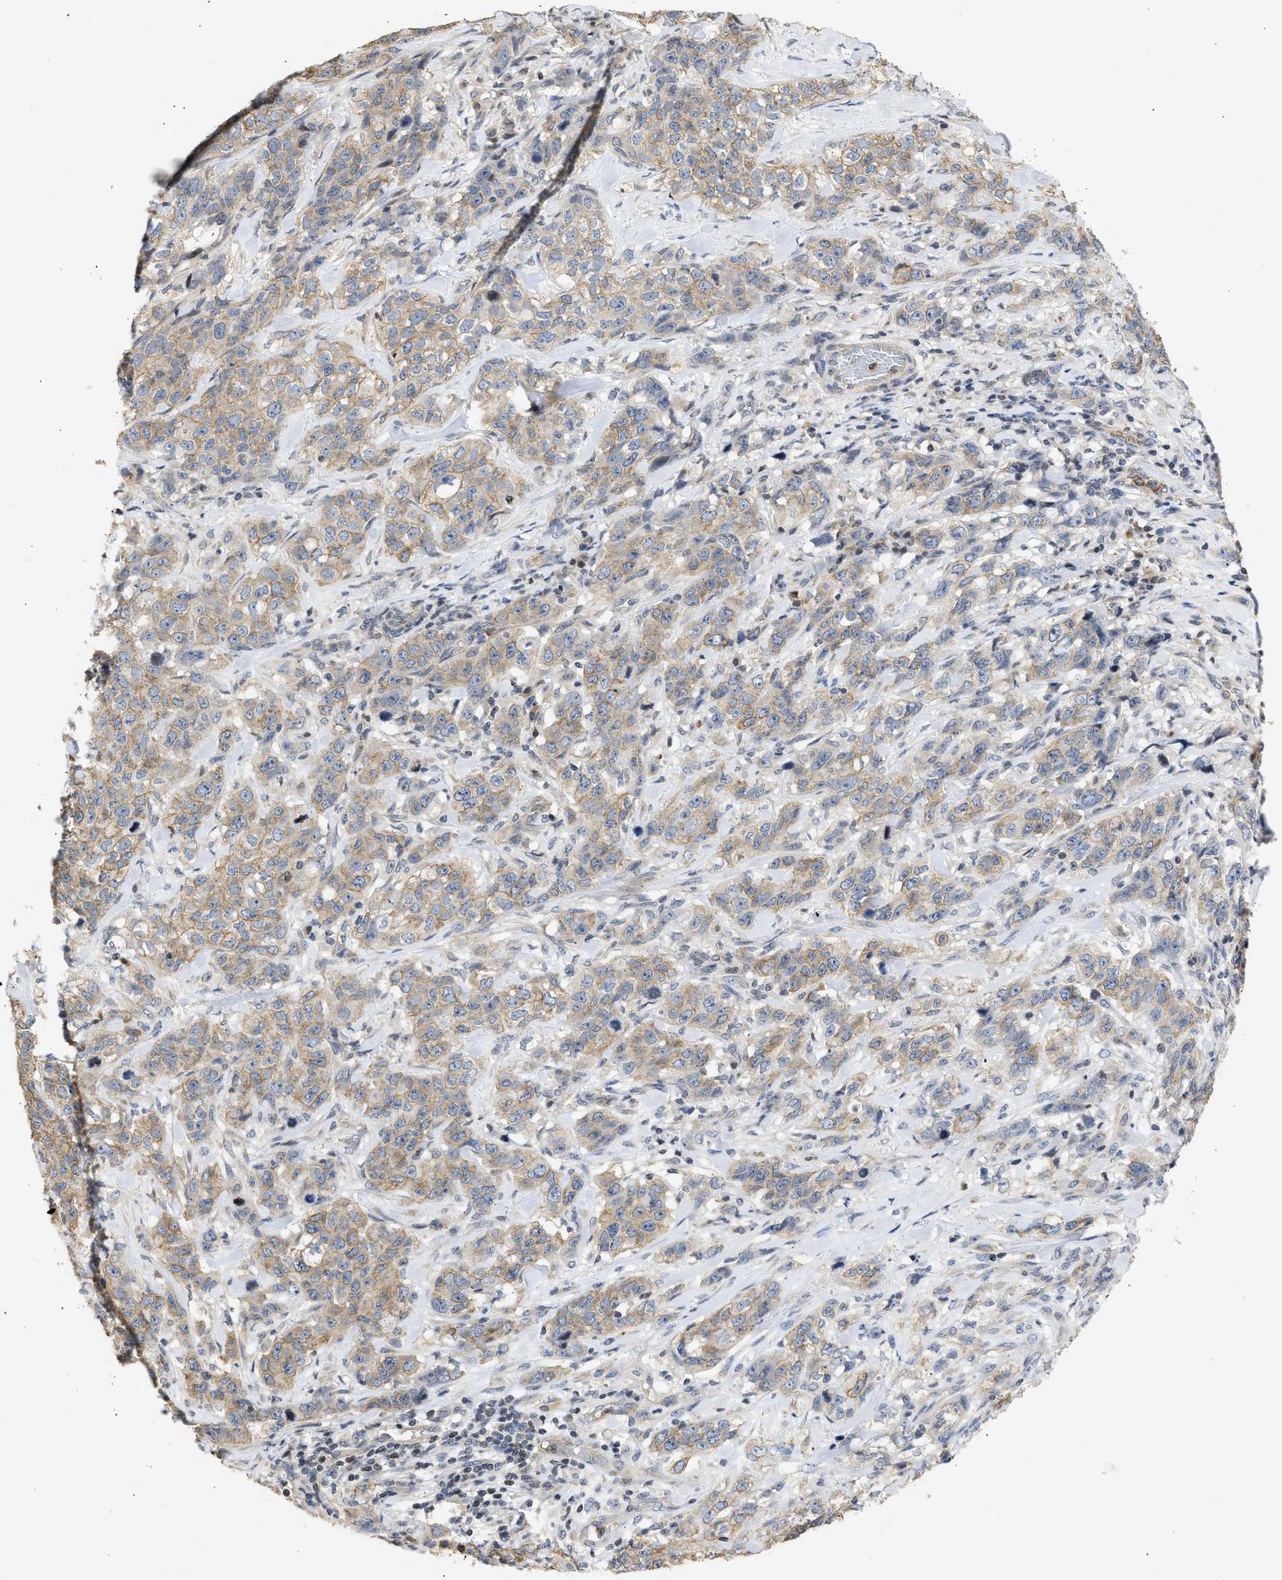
{"staining": {"intensity": "weak", "quantity": ">75%", "location": "cytoplasmic/membranous"}, "tissue": "stomach cancer", "cell_type": "Tumor cells", "image_type": "cancer", "snomed": [{"axis": "morphology", "description": "Adenocarcinoma, NOS"}, {"axis": "topography", "description": "Stomach"}], "caption": "A low amount of weak cytoplasmic/membranous positivity is appreciated in about >75% of tumor cells in adenocarcinoma (stomach) tissue.", "gene": "ENSG00000142539", "patient": {"sex": "male", "age": 48}}